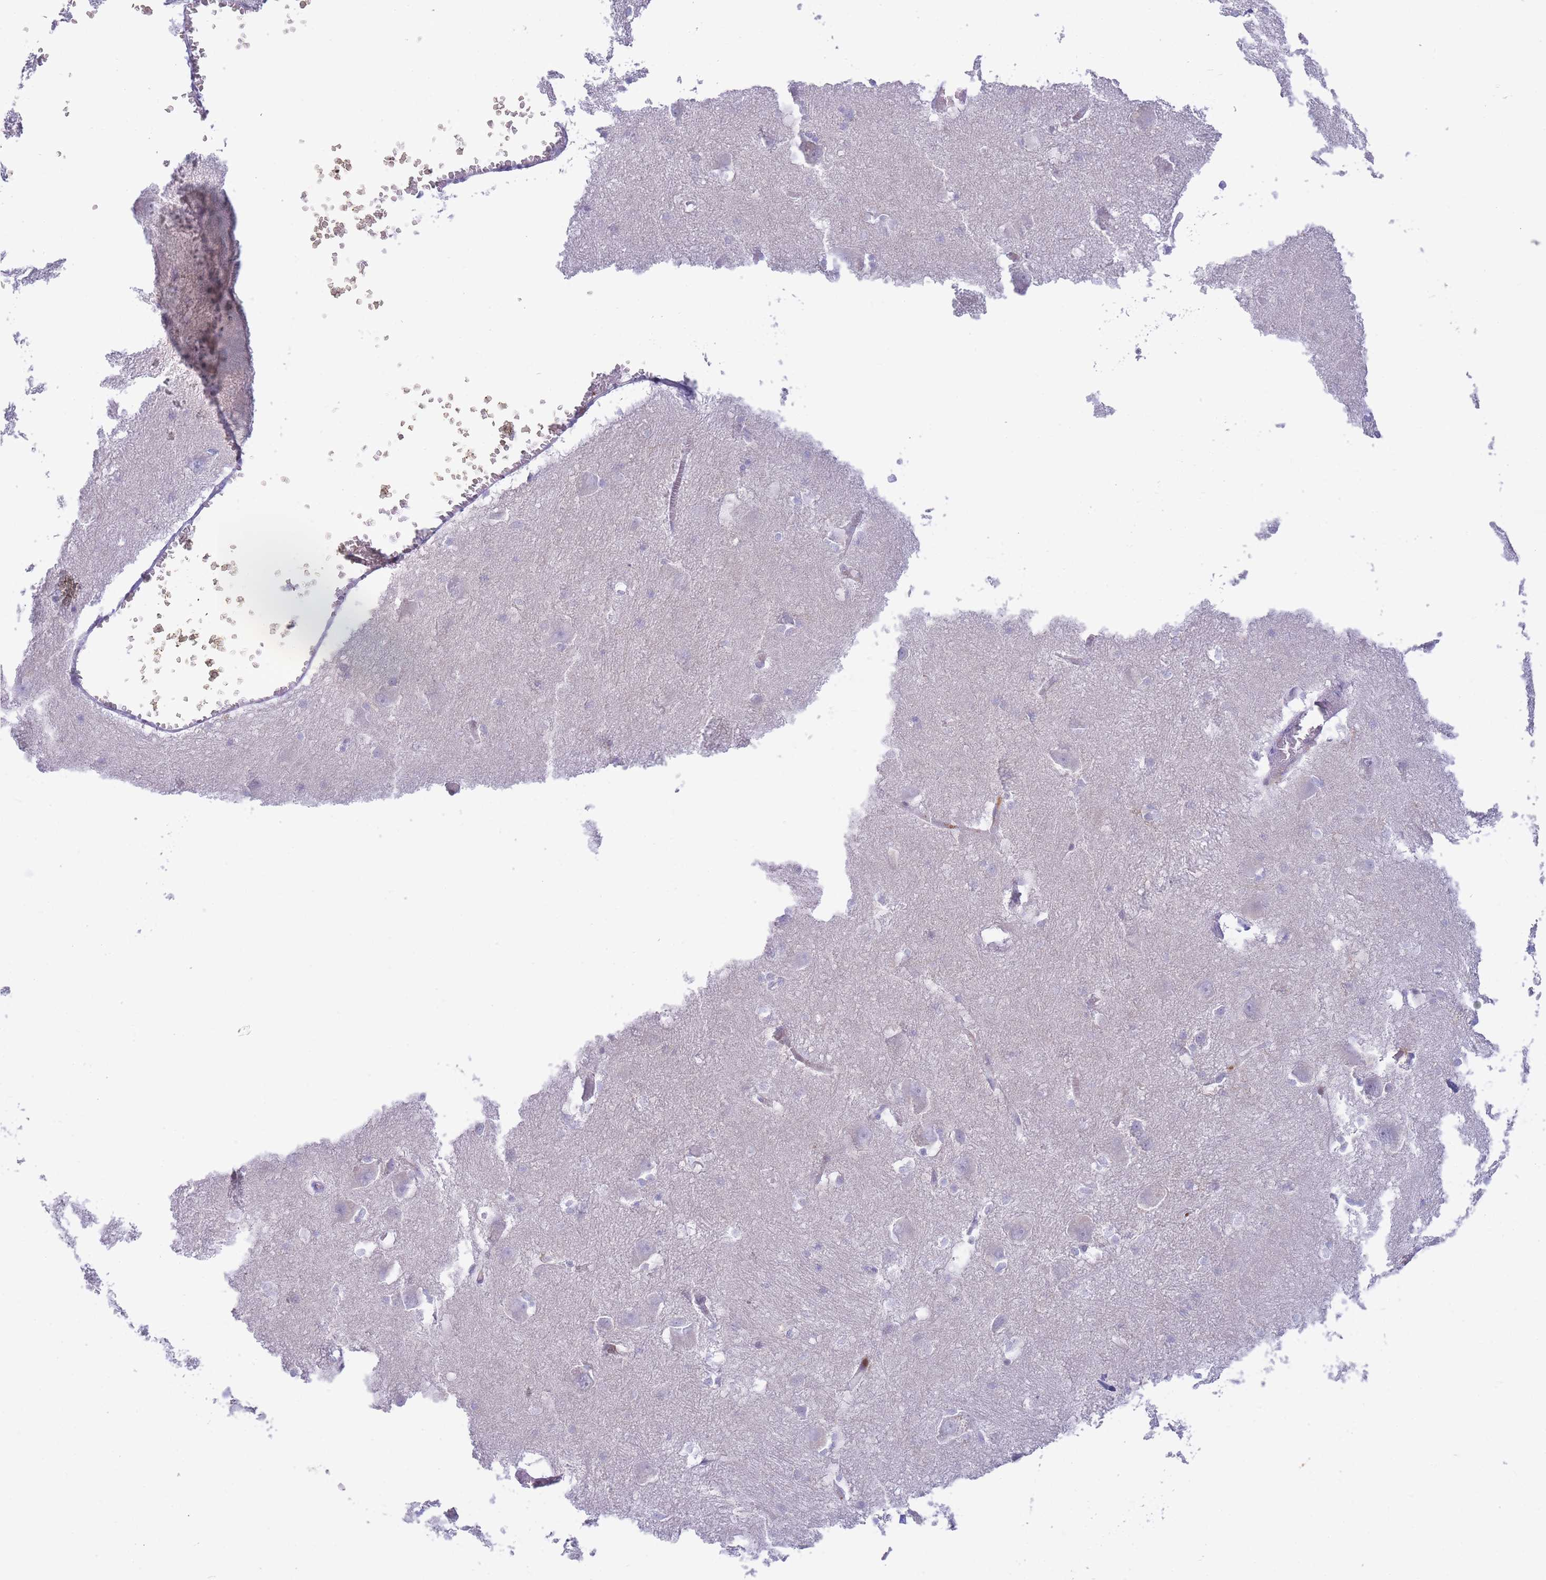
{"staining": {"intensity": "negative", "quantity": "none", "location": "none"}, "tissue": "caudate", "cell_type": "Glial cells", "image_type": "normal", "snomed": [{"axis": "morphology", "description": "Normal tissue, NOS"}, {"axis": "topography", "description": "Lateral ventricle wall"}], "caption": "The photomicrograph exhibits no significant positivity in glial cells of caudate. (Stains: DAB (3,3'-diaminobenzidine) immunohistochemistry with hematoxylin counter stain, Microscopy: brightfield microscopy at high magnification).", "gene": "FBN3", "patient": {"sex": "male", "age": 37}}